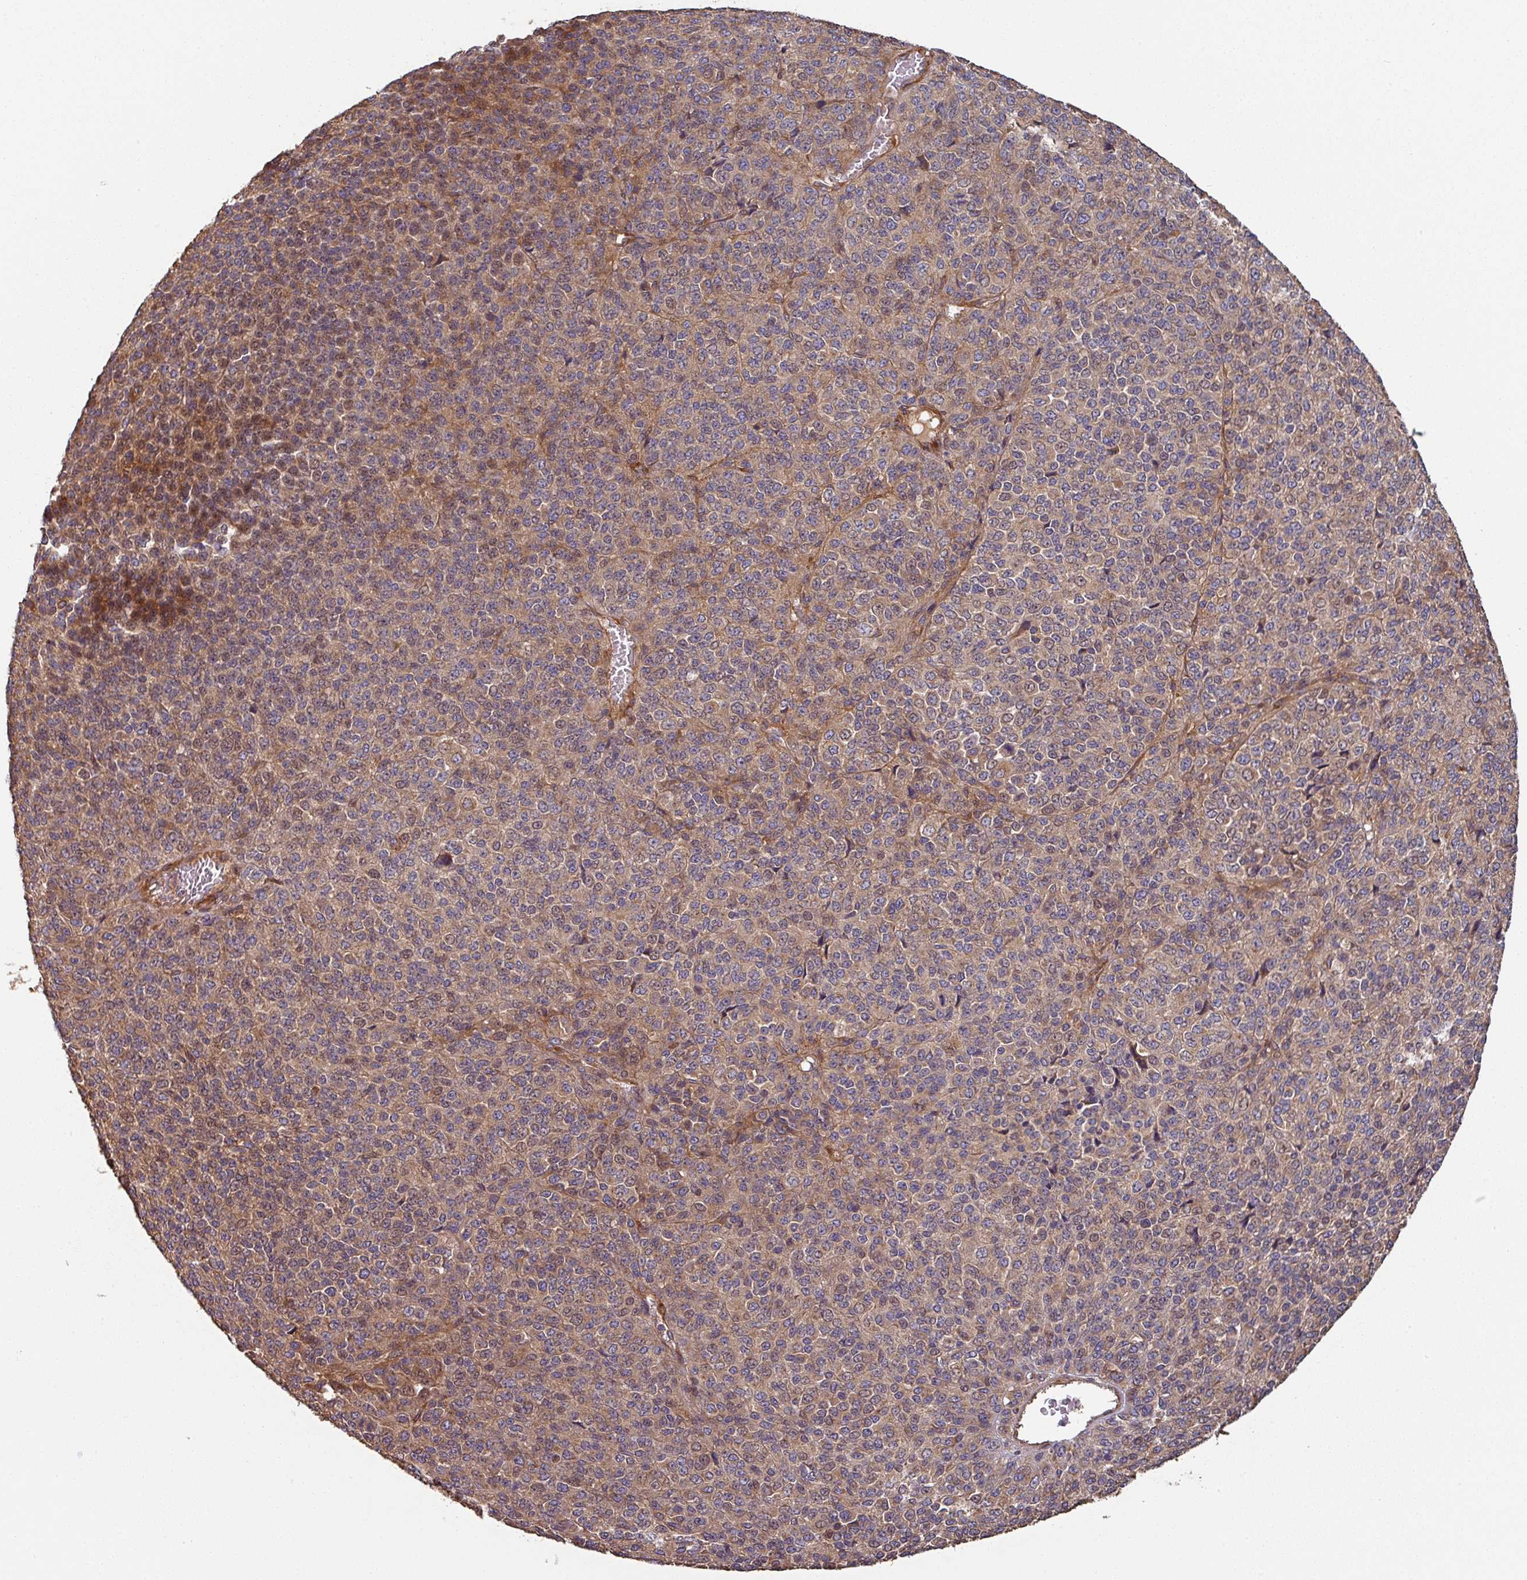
{"staining": {"intensity": "moderate", "quantity": "25%-75%", "location": "cytoplasmic/membranous"}, "tissue": "melanoma", "cell_type": "Tumor cells", "image_type": "cancer", "snomed": [{"axis": "morphology", "description": "Malignant melanoma, Metastatic site"}, {"axis": "topography", "description": "Brain"}], "caption": "Malignant melanoma (metastatic site) stained with DAB (3,3'-diaminobenzidine) IHC shows medium levels of moderate cytoplasmic/membranous positivity in approximately 25%-75% of tumor cells. The protein of interest is shown in brown color, while the nuclei are stained blue.", "gene": "SIK1", "patient": {"sex": "female", "age": 56}}